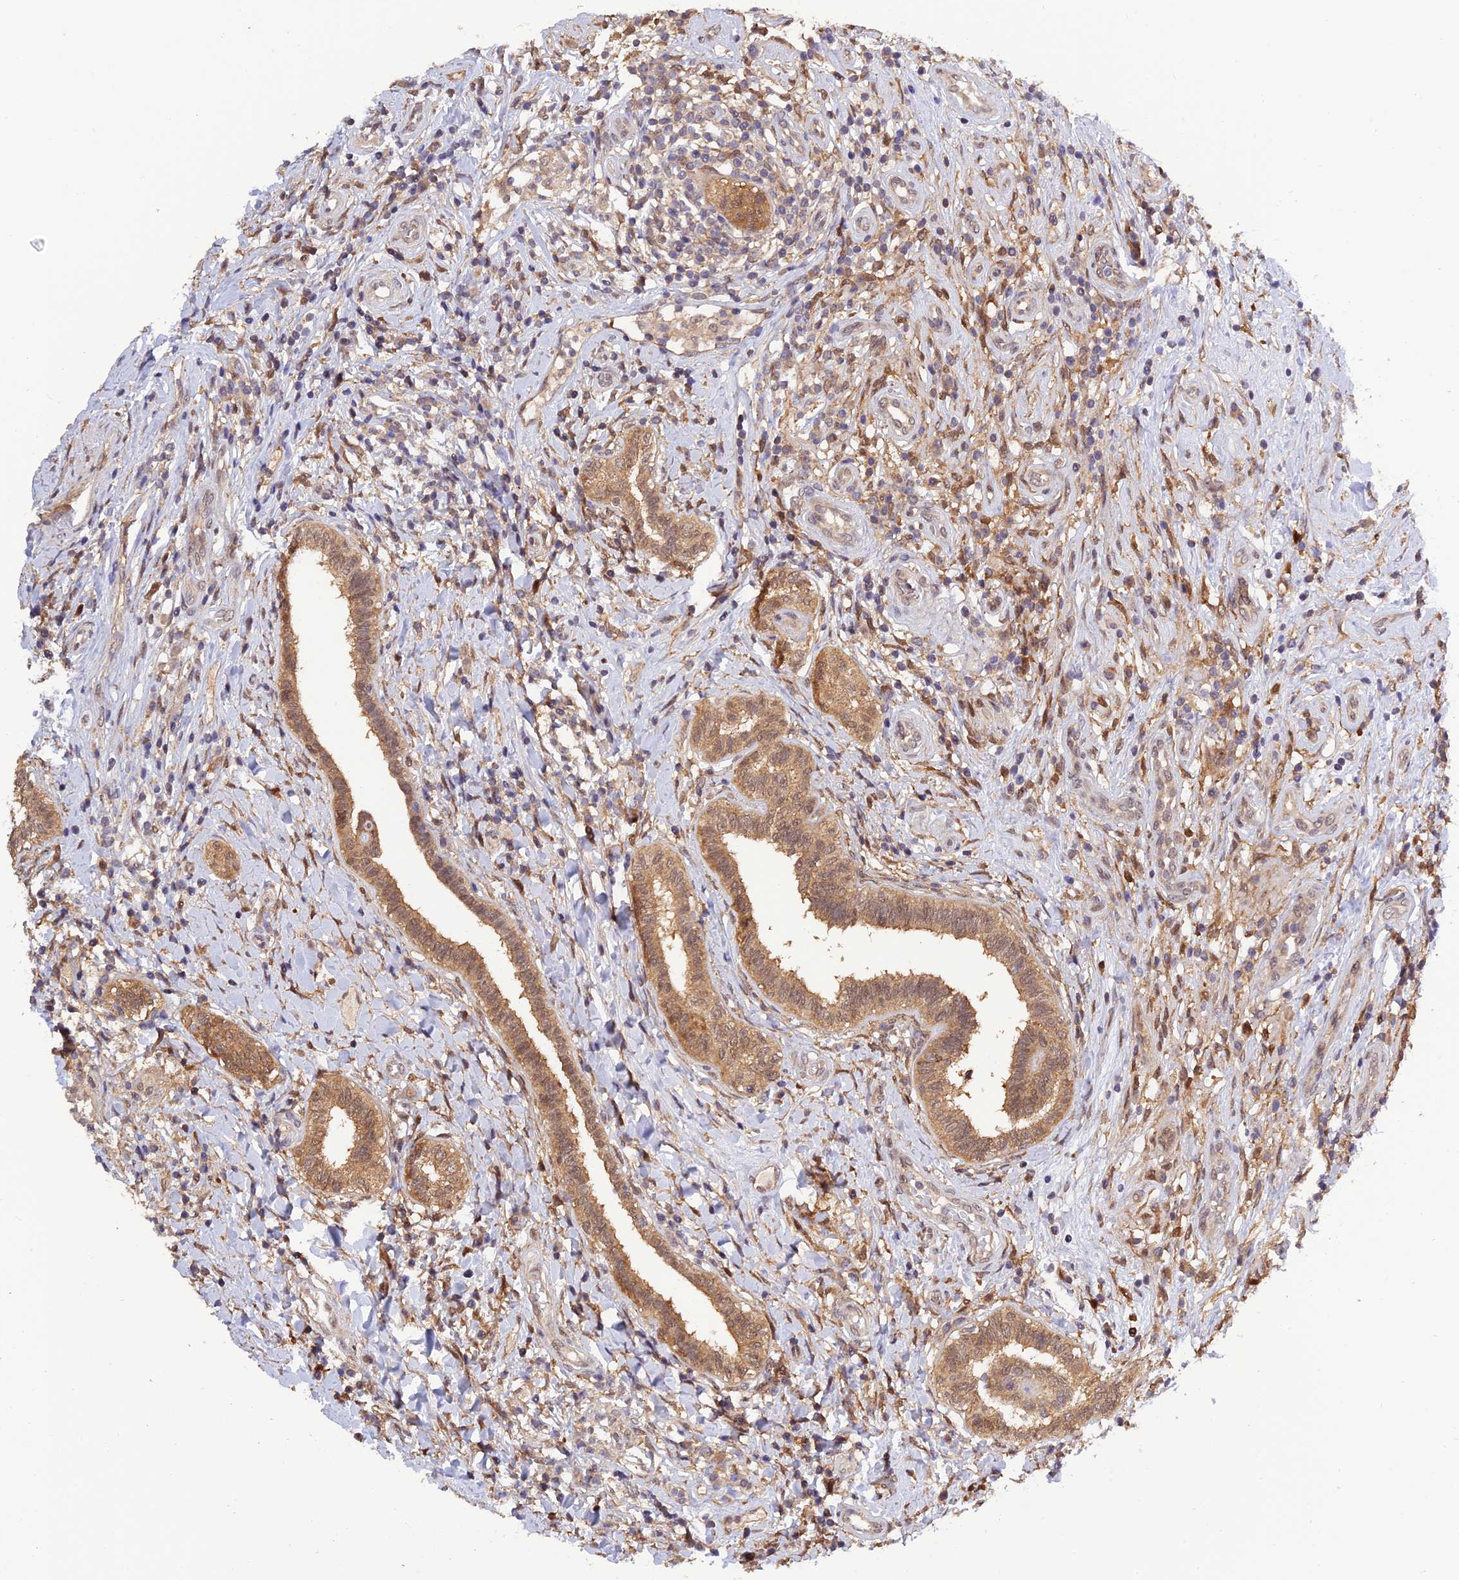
{"staining": {"intensity": "moderate", "quantity": ">75%", "location": "cytoplasmic/membranous,nuclear"}, "tissue": "testis cancer", "cell_type": "Tumor cells", "image_type": "cancer", "snomed": [{"axis": "morphology", "description": "Seminoma, NOS"}, {"axis": "topography", "description": "Testis"}], "caption": "A micrograph of testis seminoma stained for a protein reveals moderate cytoplasmic/membranous and nuclear brown staining in tumor cells.", "gene": "MNS1", "patient": {"sex": "male", "age": 49}}